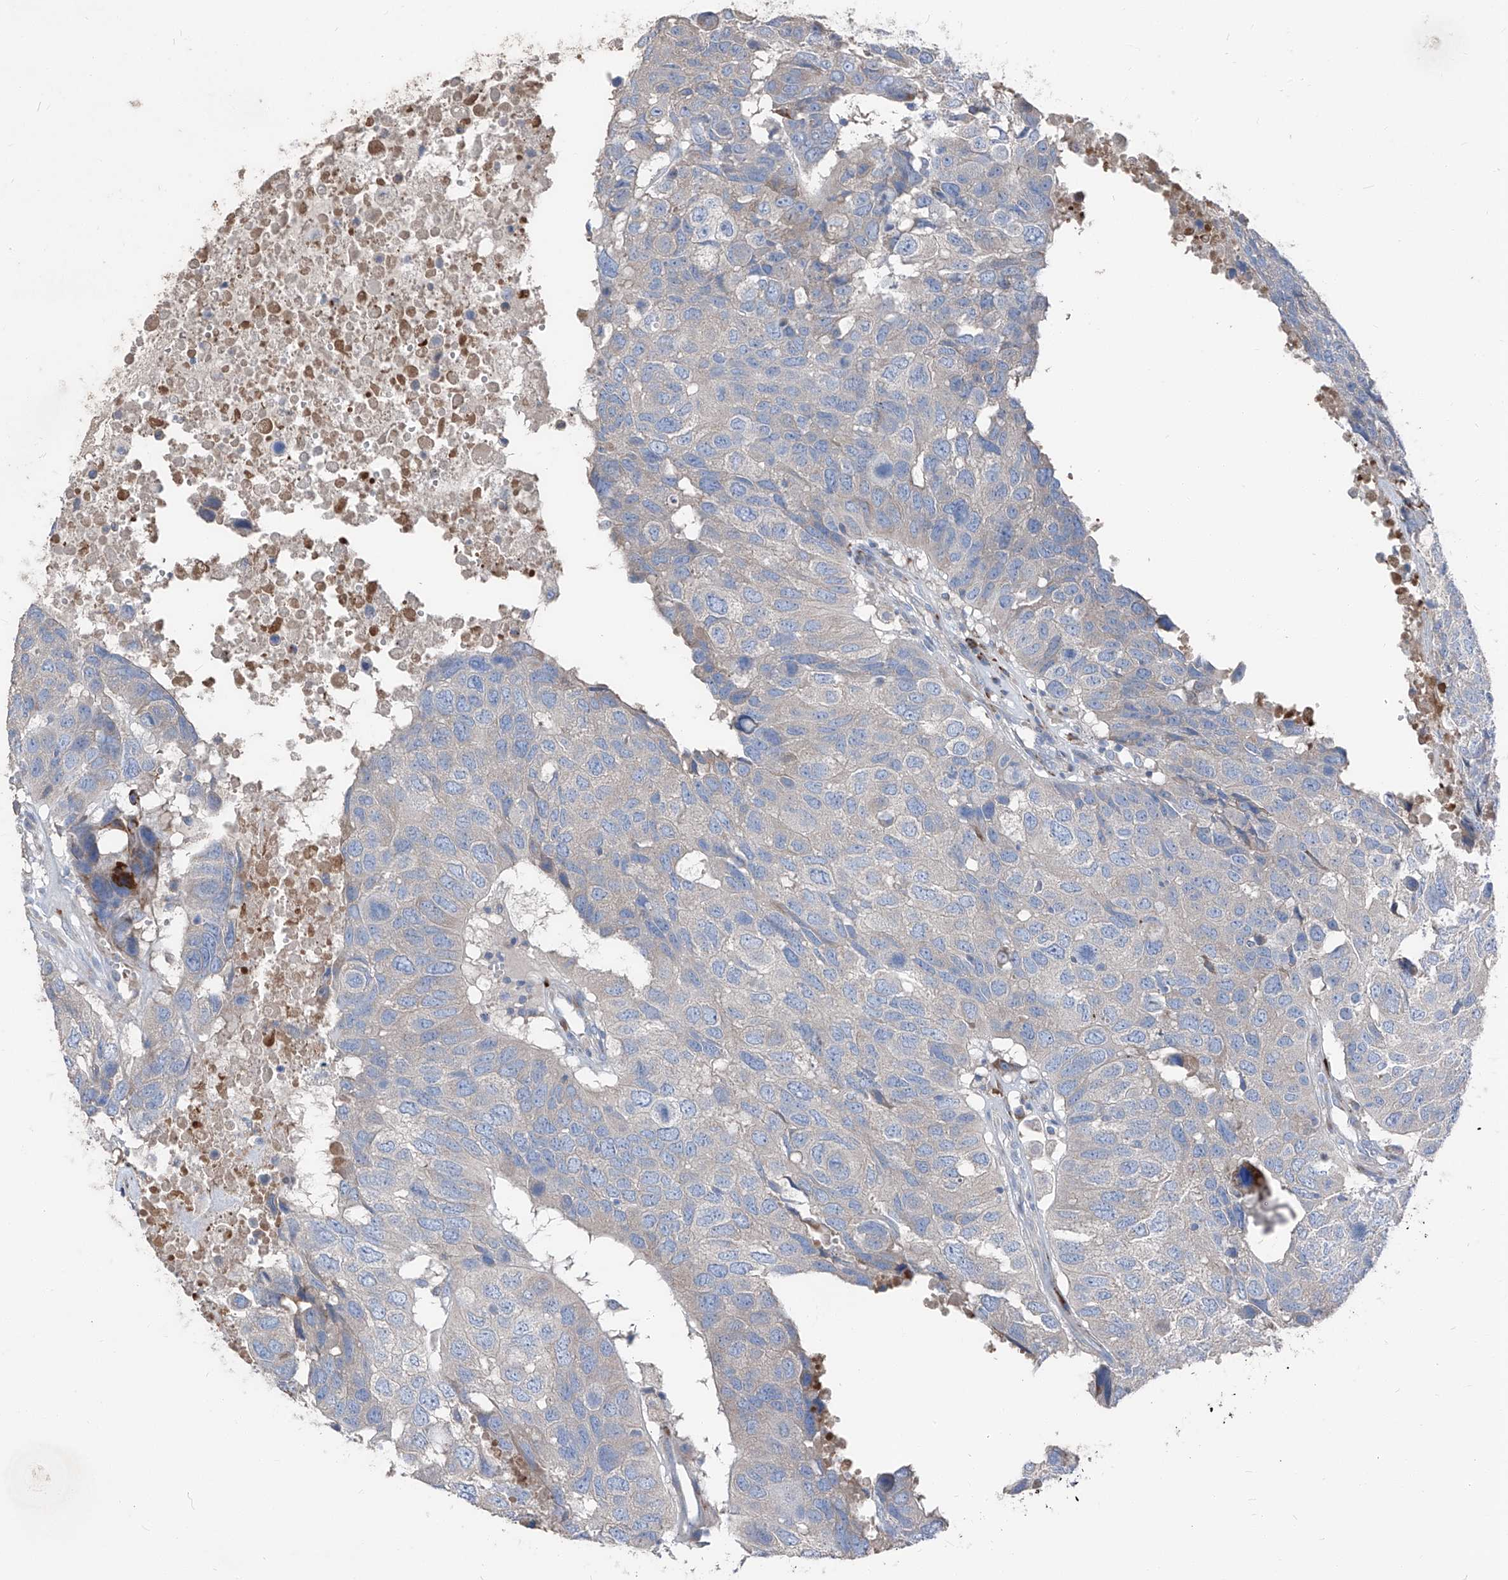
{"staining": {"intensity": "negative", "quantity": "none", "location": "none"}, "tissue": "head and neck cancer", "cell_type": "Tumor cells", "image_type": "cancer", "snomed": [{"axis": "morphology", "description": "Squamous cell carcinoma, NOS"}, {"axis": "topography", "description": "Head-Neck"}], "caption": "Histopathology image shows no significant protein expression in tumor cells of squamous cell carcinoma (head and neck).", "gene": "IFI27", "patient": {"sex": "male", "age": 66}}